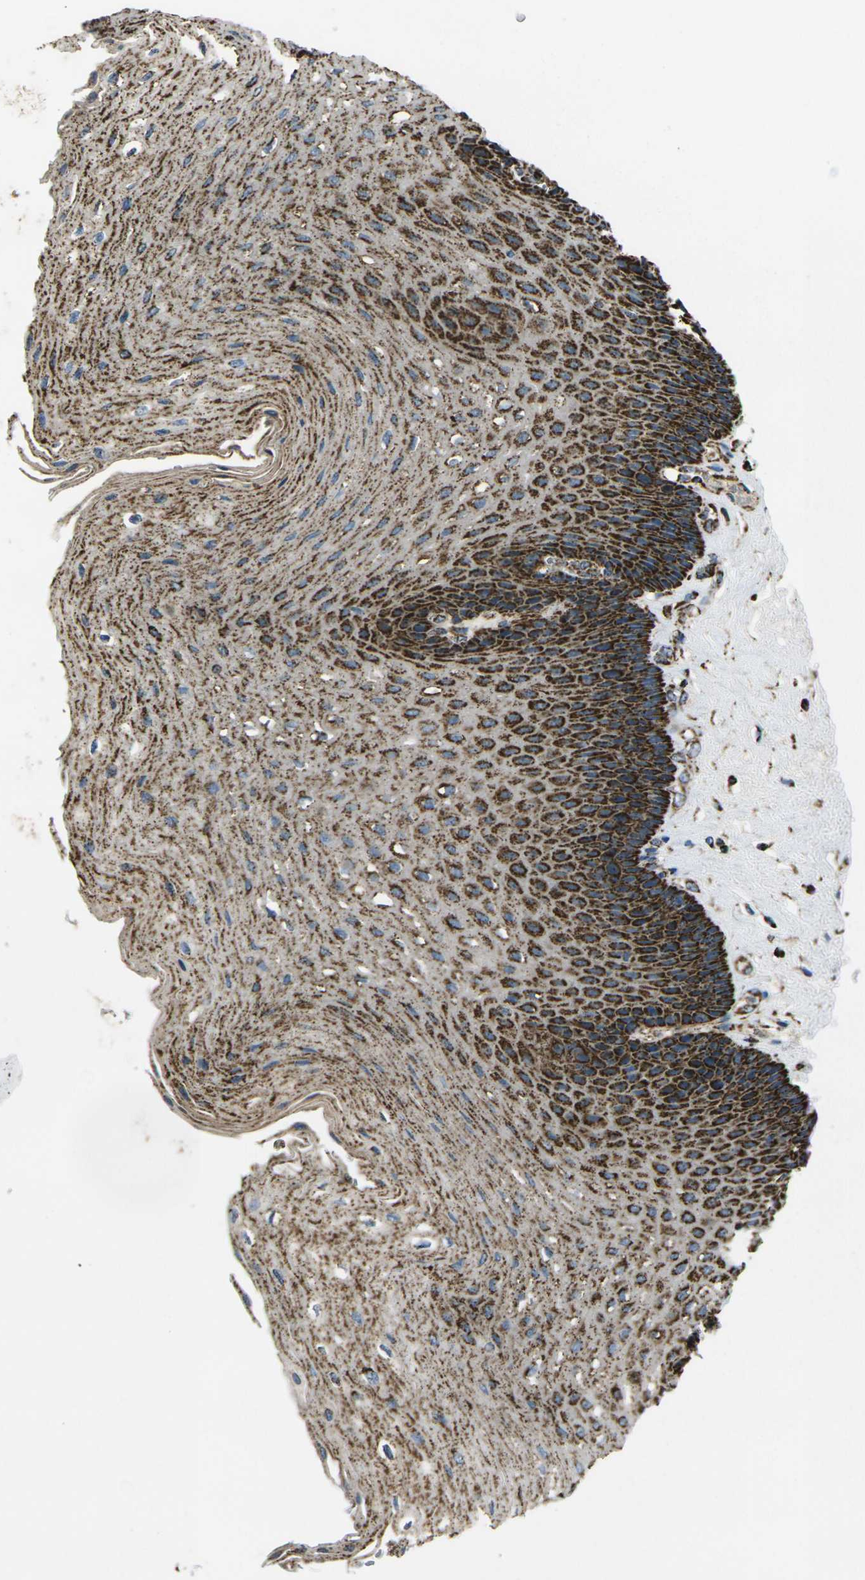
{"staining": {"intensity": "strong", "quantity": ">75%", "location": "cytoplasmic/membranous"}, "tissue": "esophagus", "cell_type": "Squamous epithelial cells", "image_type": "normal", "snomed": [{"axis": "morphology", "description": "Normal tissue, NOS"}, {"axis": "topography", "description": "Esophagus"}], "caption": "A high-resolution photomicrograph shows immunohistochemistry staining of unremarkable esophagus, which demonstrates strong cytoplasmic/membranous positivity in approximately >75% of squamous epithelial cells. Using DAB (3,3'-diaminobenzidine) (brown) and hematoxylin (blue) stains, captured at high magnification using brightfield microscopy.", "gene": "KLHL5", "patient": {"sex": "female", "age": 72}}